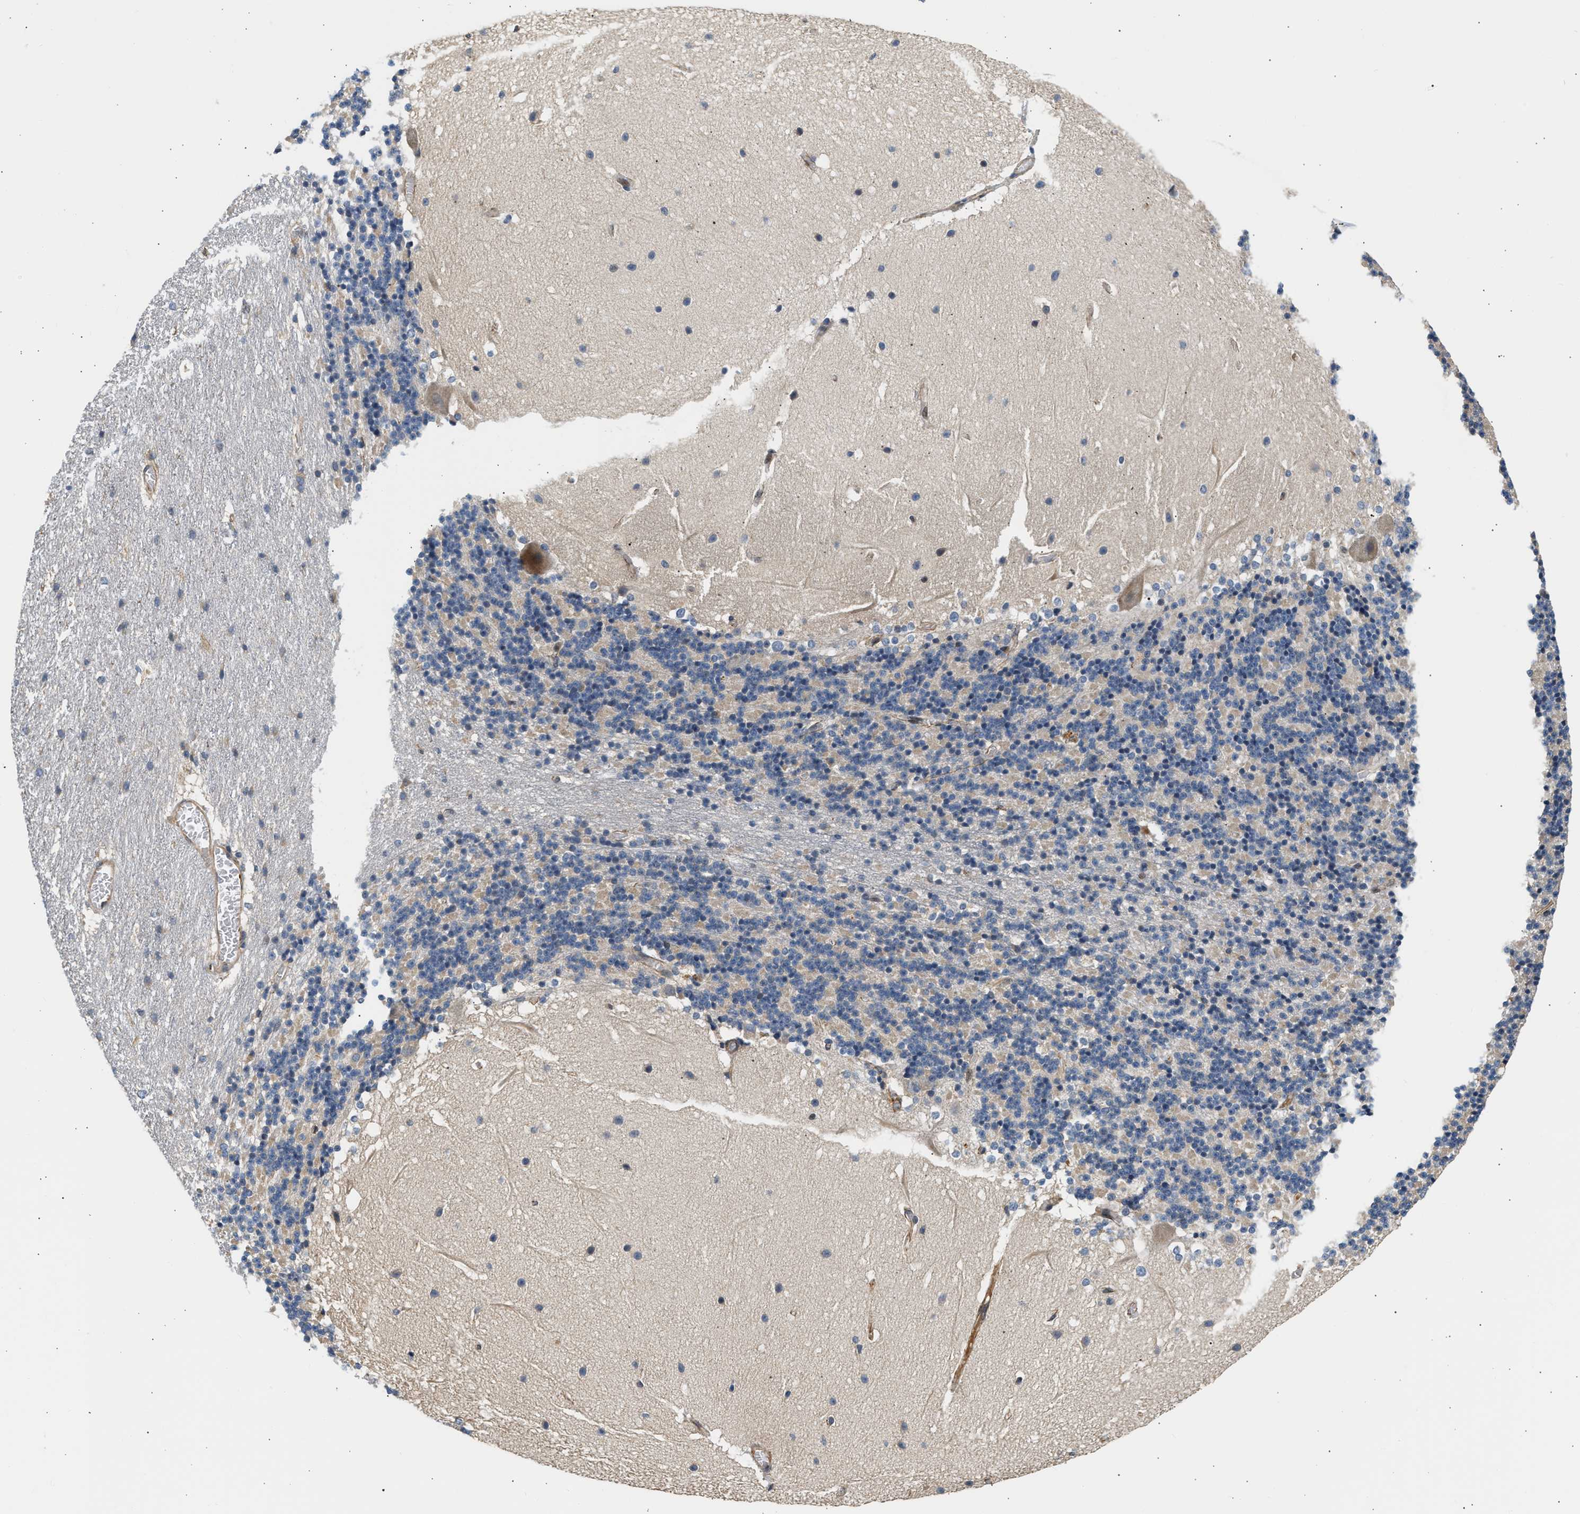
{"staining": {"intensity": "weak", "quantity": "<25%", "location": "cytoplasmic/membranous"}, "tissue": "cerebellum", "cell_type": "Cells in granular layer", "image_type": "normal", "snomed": [{"axis": "morphology", "description": "Normal tissue, NOS"}, {"axis": "topography", "description": "Cerebellum"}], "caption": "Human cerebellum stained for a protein using IHC shows no staining in cells in granular layer.", "gene": "WDR31", "patient": {"sex": "female", "age": 19}}